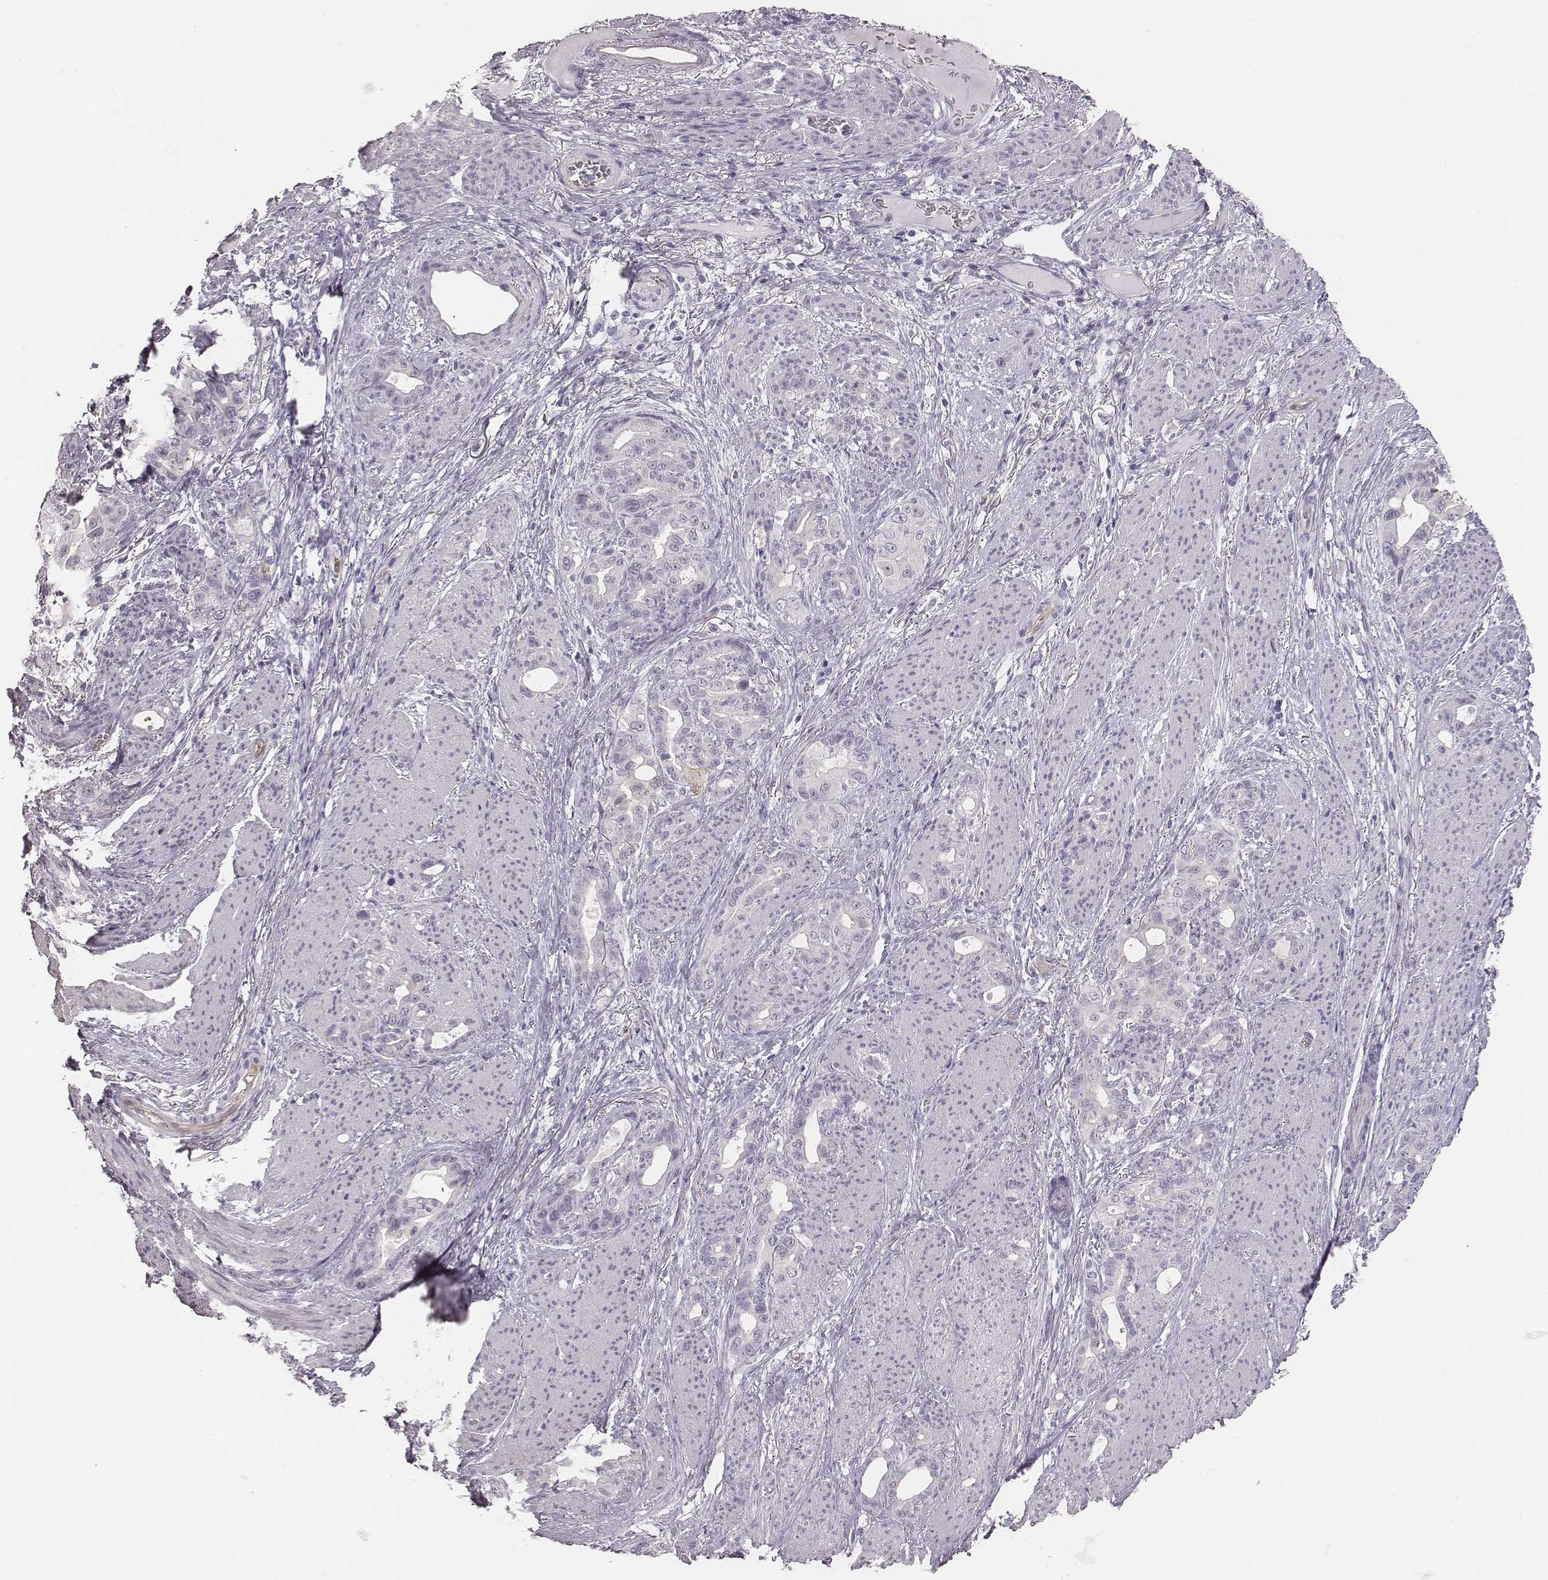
{"staining": {"intensity": "negative", "quantity": "none", "location": "none"}, "tissue": "stomach cancer", "cell_type": "Tumor cells", "image_type": "cancer", "snomed": [{"axis": "morphology", "description": "Normal tissue, NOS"}, {"axis": "morphology", "description": "Adenocarcinoma, NOS"}, {"axis": "topography", "description": "Esophagus"}, {"axis": "topography", "description": "Stomach, upper"}], "caption": "This is an IHC histopathology image of stomach adenocarcinoma. There is no staining in tumor cells.", "gene": "KCNJ12", "patient": {"sex": "male", "age": 62}}